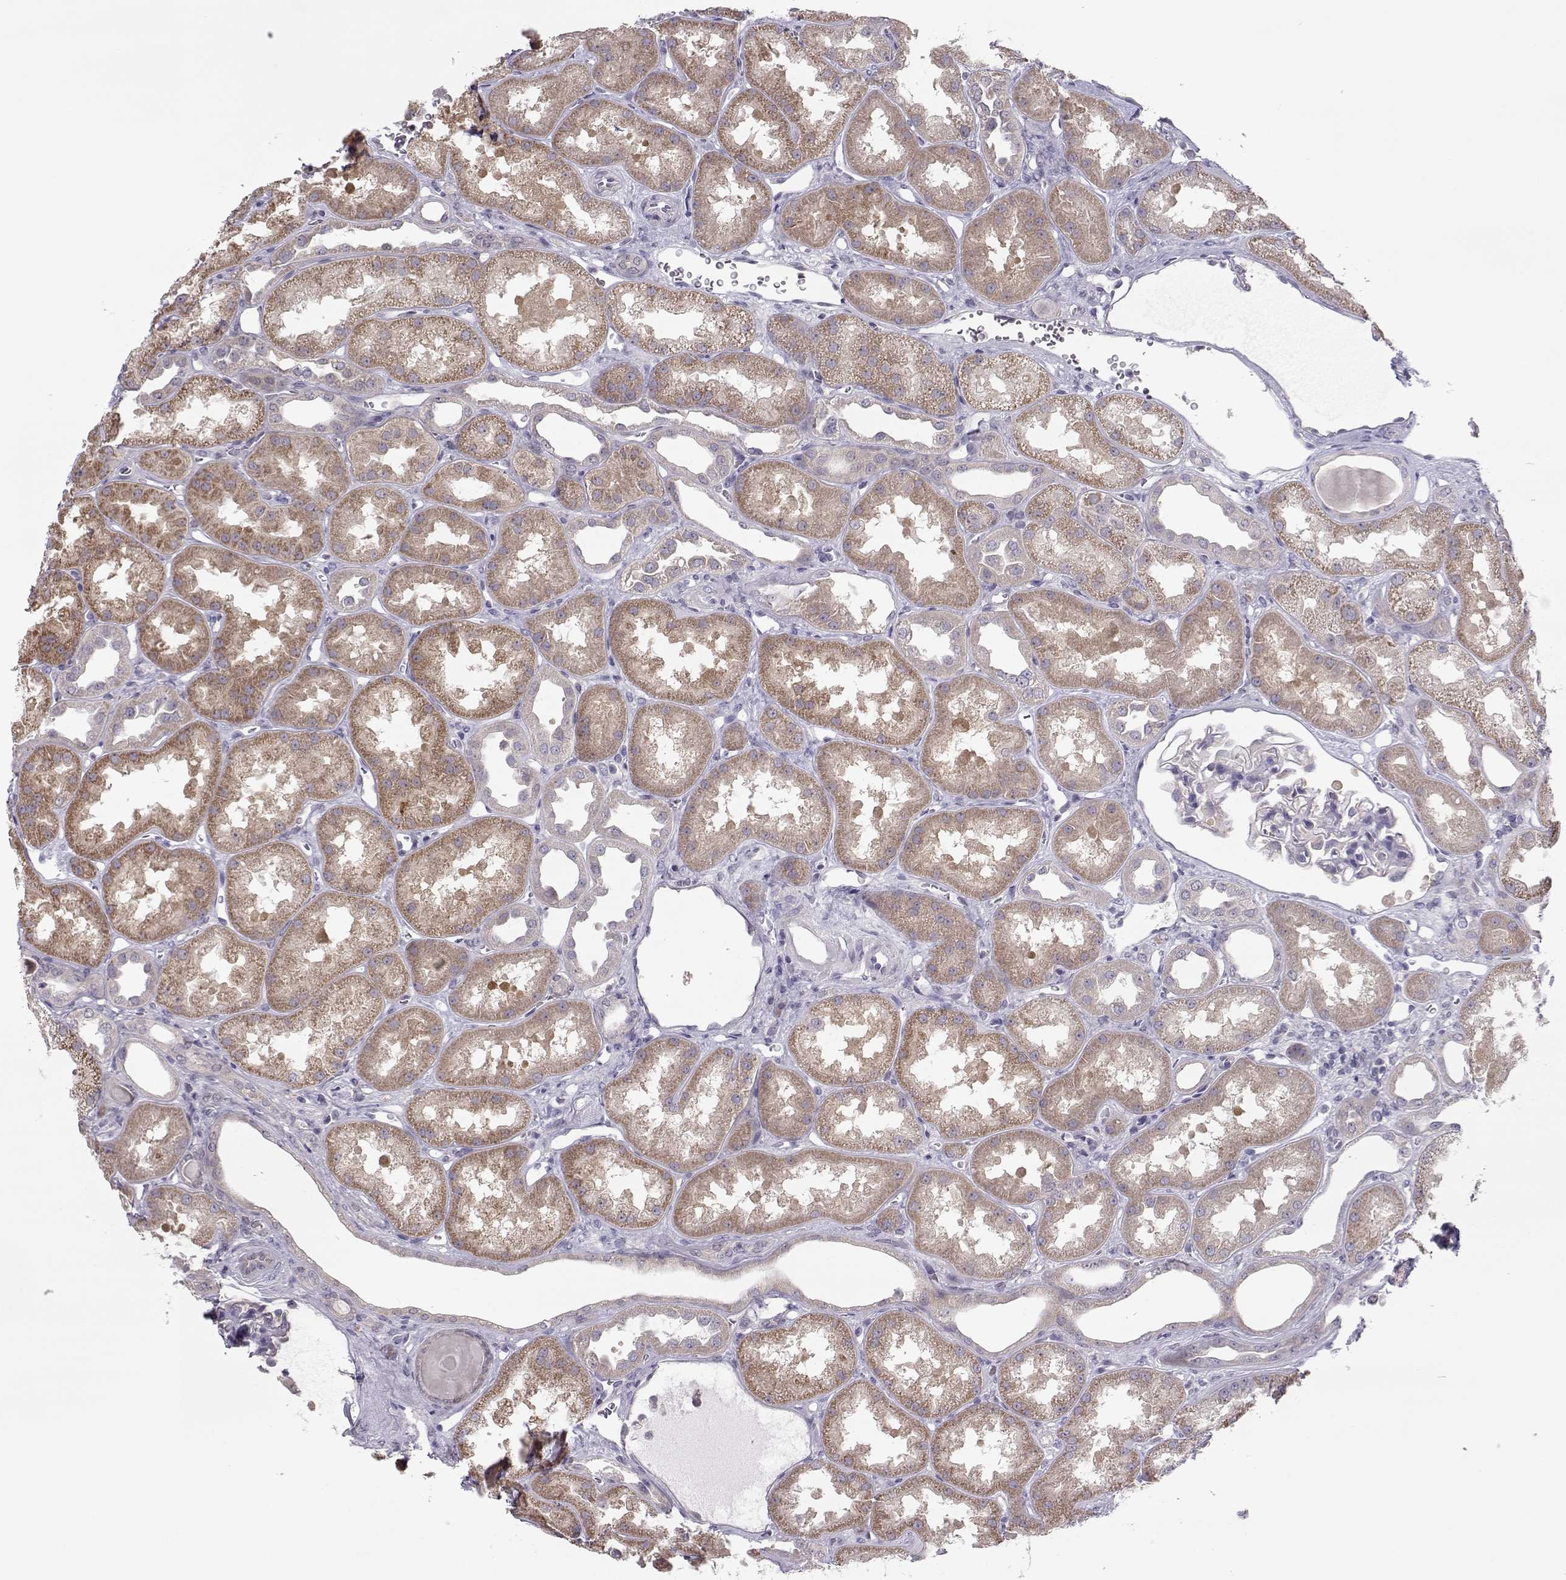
{"staining": {"intensity": "negative", "quantity": "none", "location": "none"}, "tissue": "kidney", "cell_type": "Cells in glomeruli", "image_type": "normal", "snomed": [{"axis": "morphology", "description": "Normal tissue, NOS"}, {"axis": "topography", "description": "Kidney"}], "caption": "IHC photomicrograph of benign kidney: kidney stained with DAB (3,3'-diaminobenzidine) demonstrates no significant protein expression in cells in glomeruli.", "gene": "NPVF", "patient": {"sex": "male", "age": 61}}